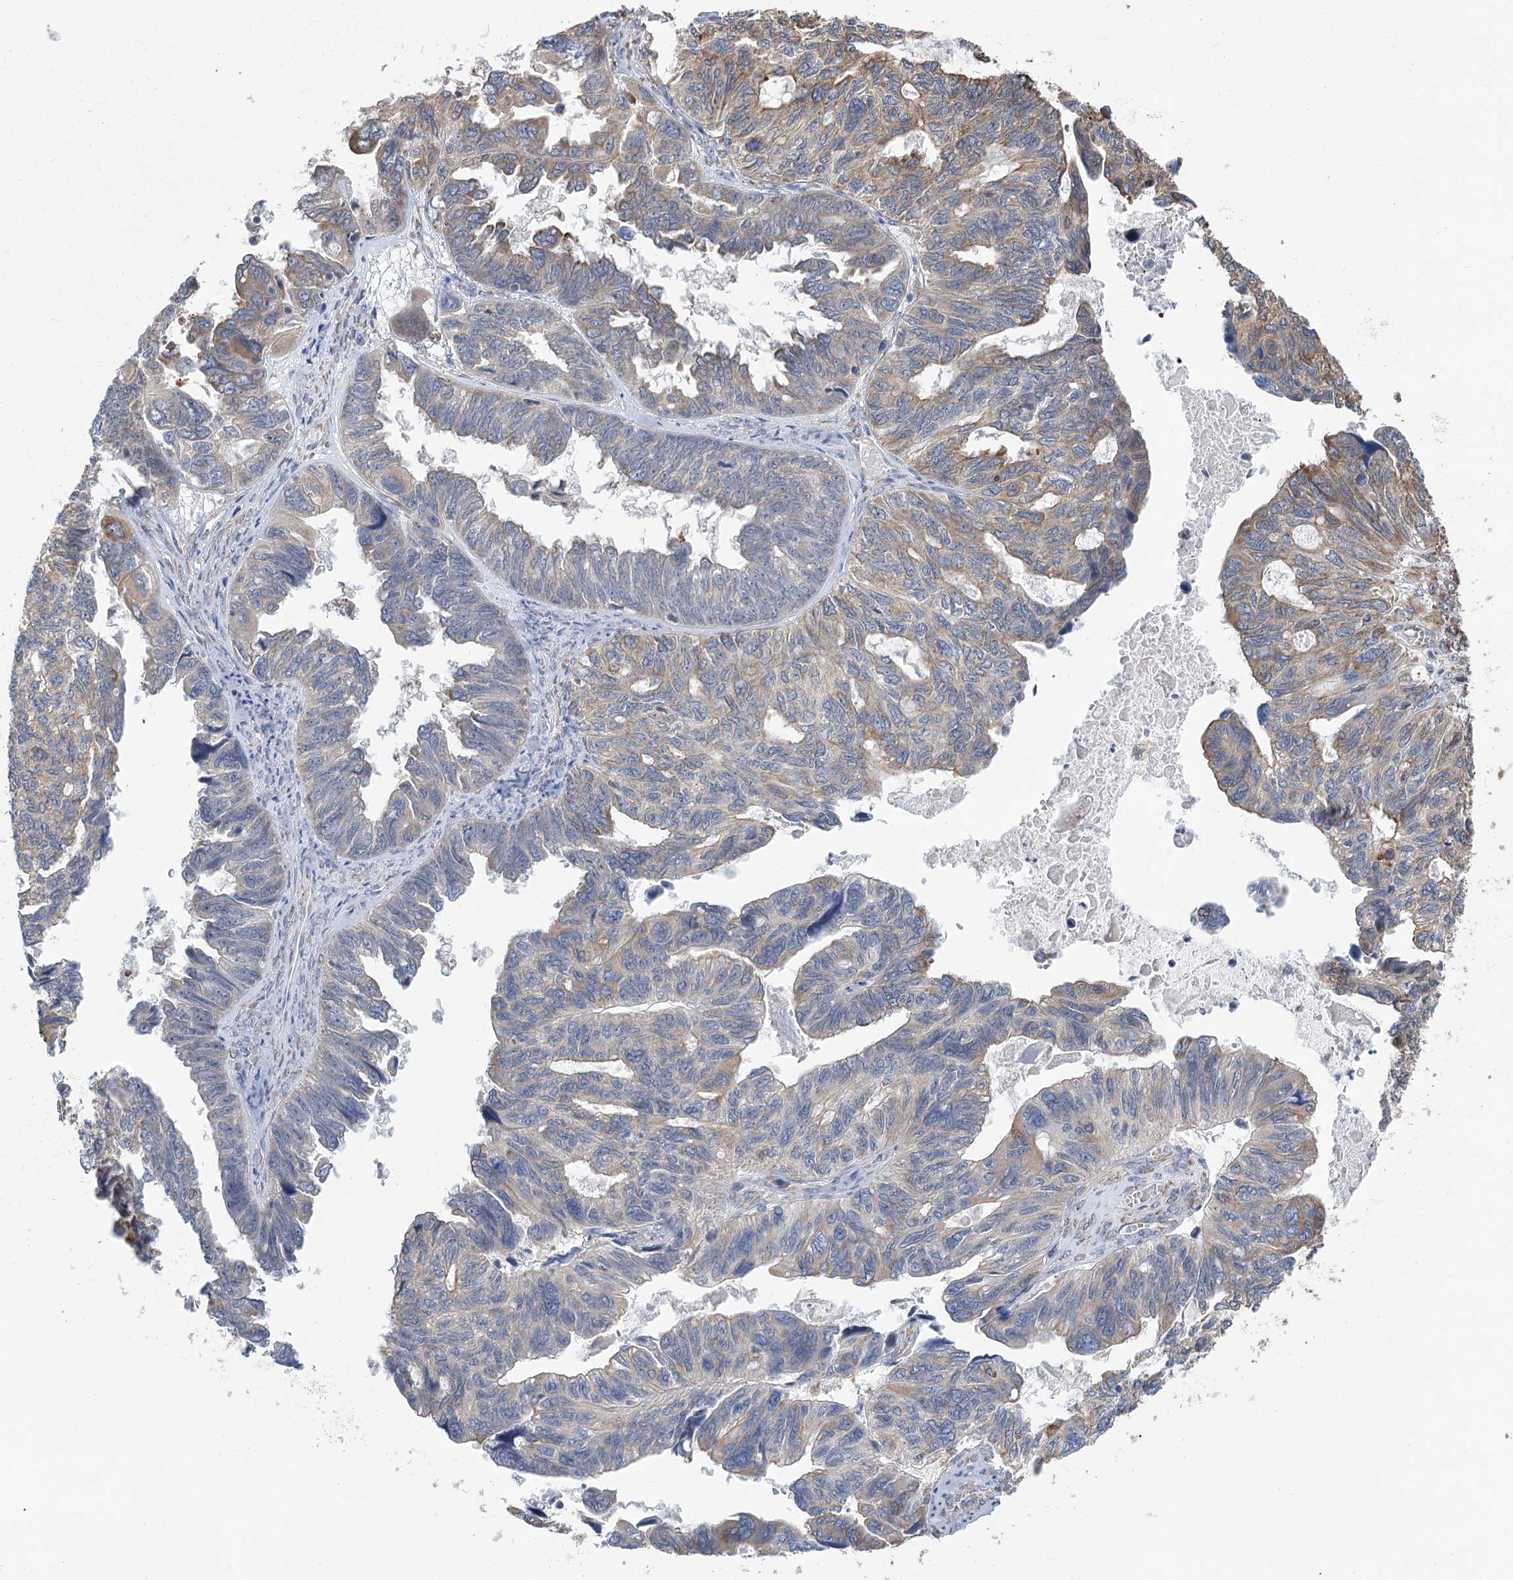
{"staining": {"intensity": "moderate", "quantity": "<25%", "location": "cytoplasmic/membranous"}, "tissue": "ovarian cancer", "cell_type": "Tumor cells", "image_type": "cancer", "snomed": [{"axis": "morphology", "description": "Cystadenocarcinoma, serous, NOS"}, {"axis": "topography", "description": "Ovary"}], "caption": "An immunohistochemistry (IHC) histopathology image of neoplastic tissue is shown. Protein staining in brown shows moderate cytoplasmic/membranous positivity in ovarian cancer within tumor cells.", "gene": "METTL24", "patient": {"sex": "female", "age": 79}}